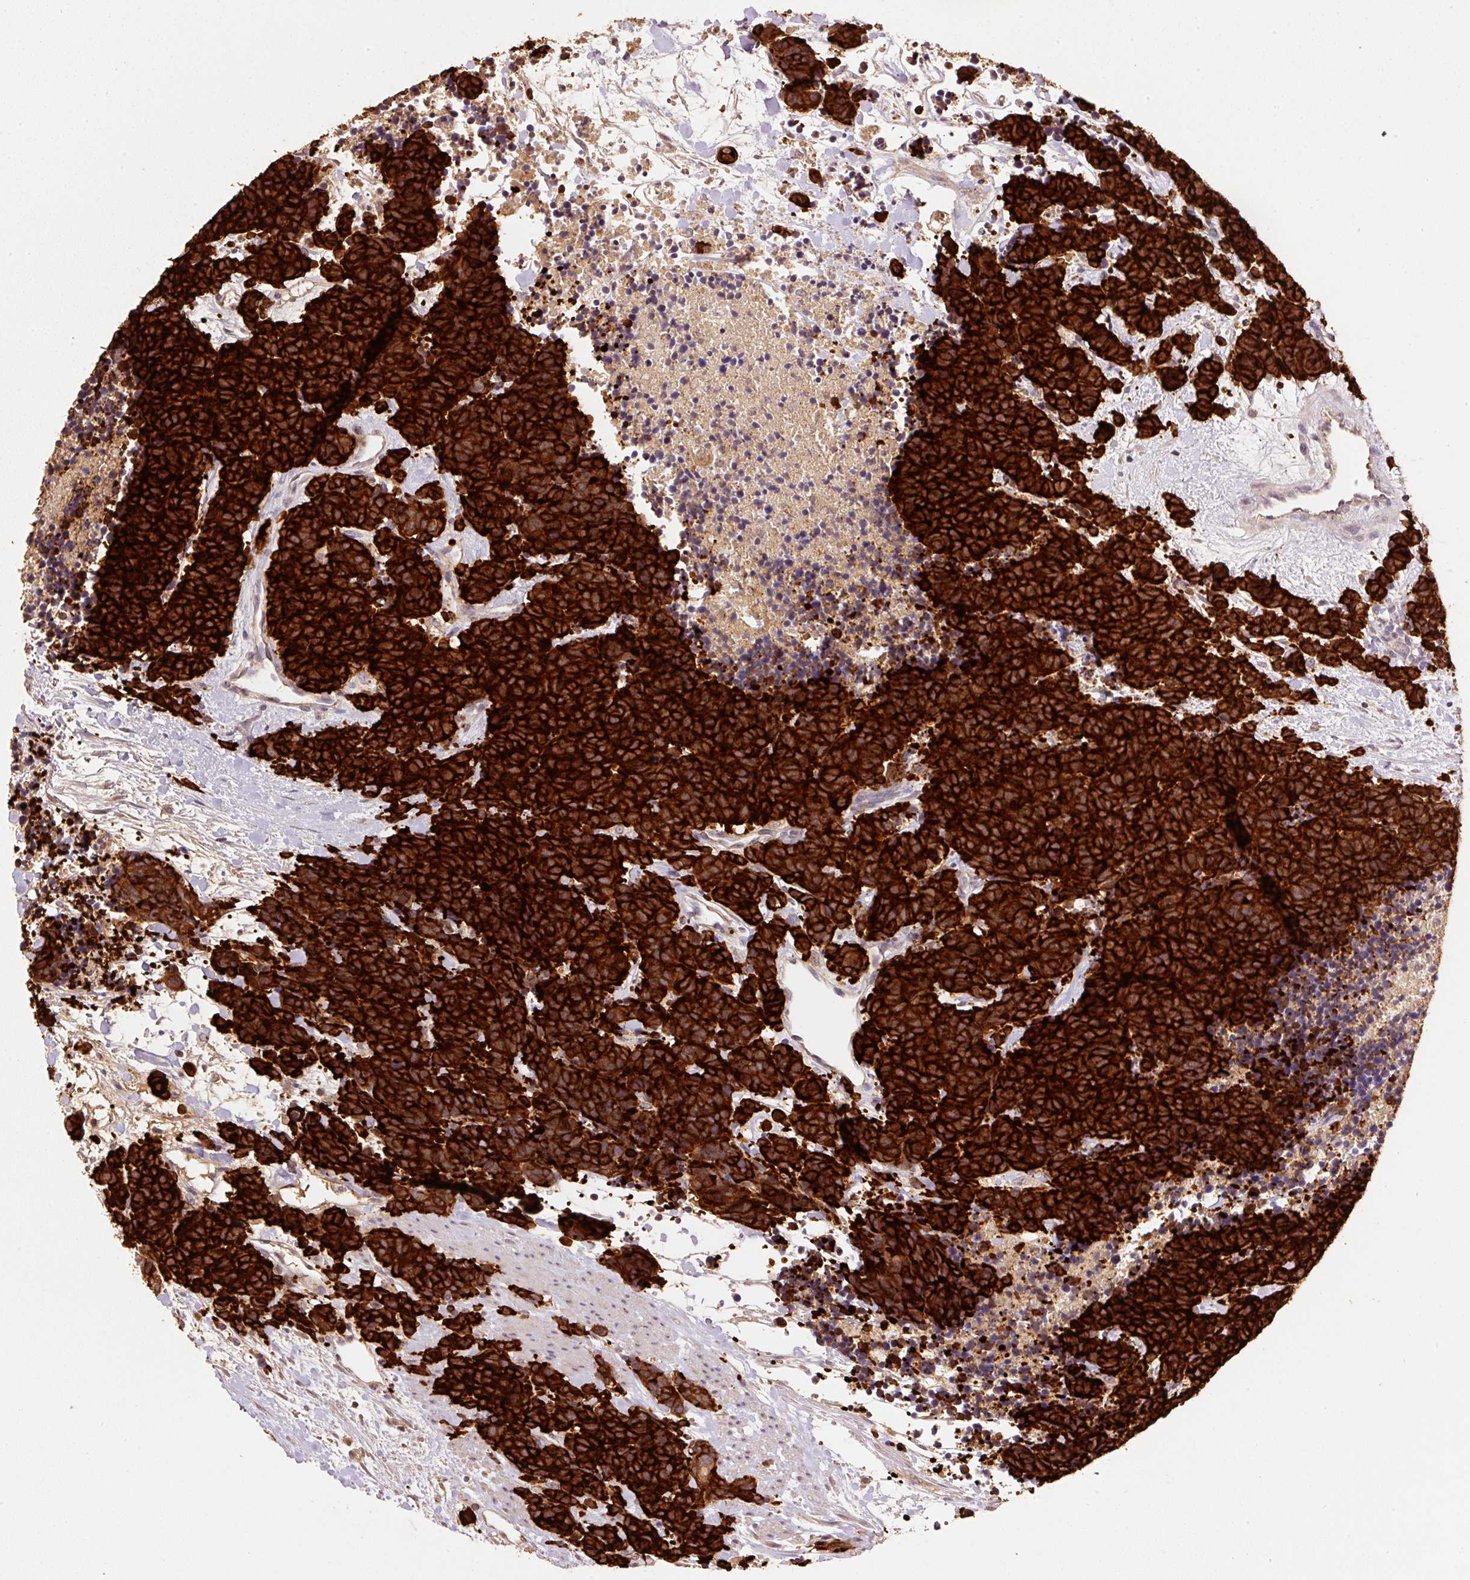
{"staining": {"intensity": "strong", "quantity": ">75%", "location": "cytoplasmic/membranous"}, "tissue": "carcinoid", "cell_type": "Tumor cells", "image_type": "cancer", "snomed": [{"axis": "morphology", "description": "Carcinoma, NOS"}, {"axis": "morphology", "description": "Carcinoid, malignant, NOS"}, {"axis": "topography", "description": "Prostate"}], "caption": "Immunohistochemical staining of human carcinoid reveals high levels of strong cytoplasmic/membranous protein positivity in about >75% of tumor cells.", "gene": "HERC2", "patient": {"sex": "male", "age": 57}}